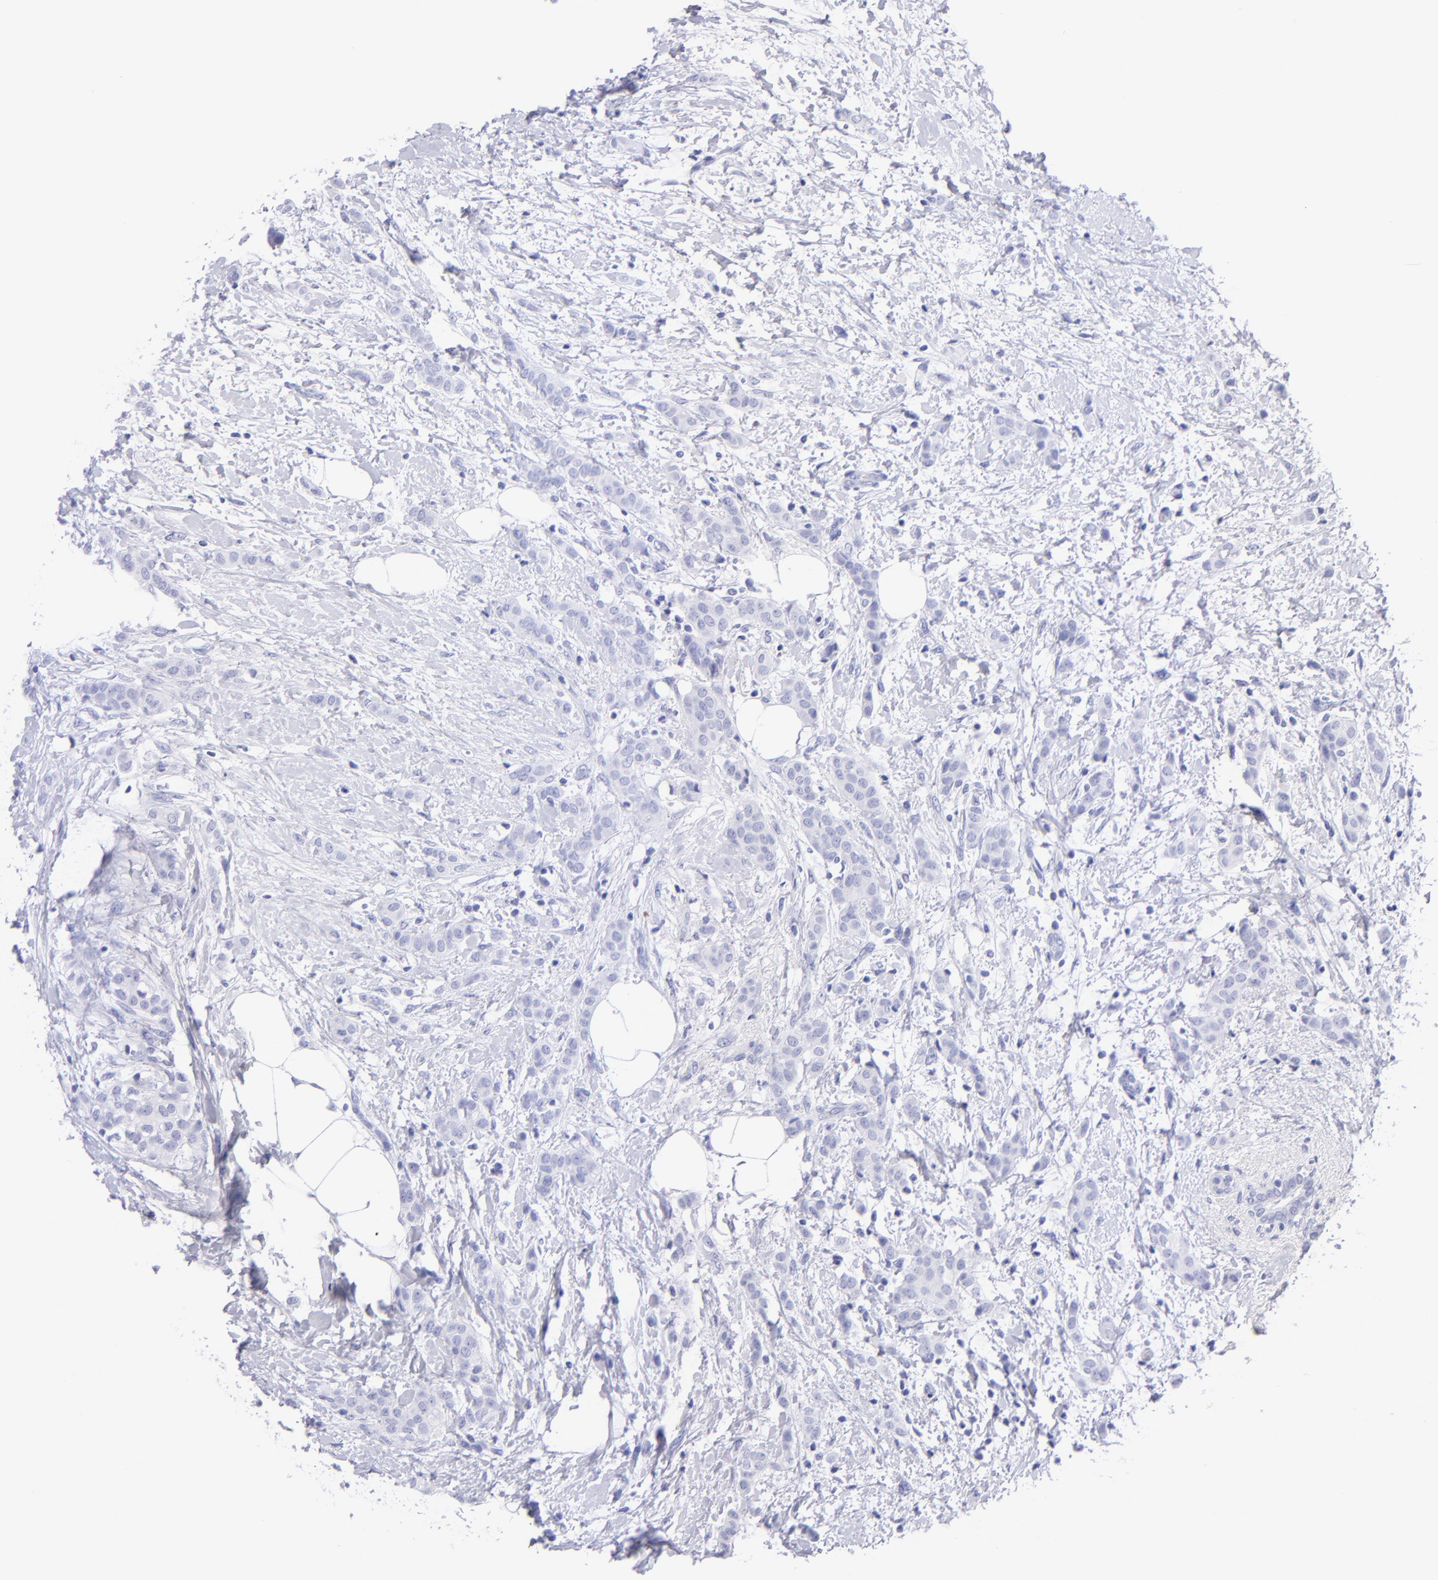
{"staining": {"intensity": "negative", "quantity": "none", "location": "none"}, "tissue": "breast cancer", "cell_type": "Tumor cells", "image_type": "cancer", "snomed": [{"axis": "morphology", "description": "Lobular carcinoma"}, {"axis": "topography", "description": "Breast"}], "caption": "Tumor cells are negative for brown protein staining in breast lobular carcinoma.", "gene": "CNP", "patient": {"sex": "female", "age": 55}}